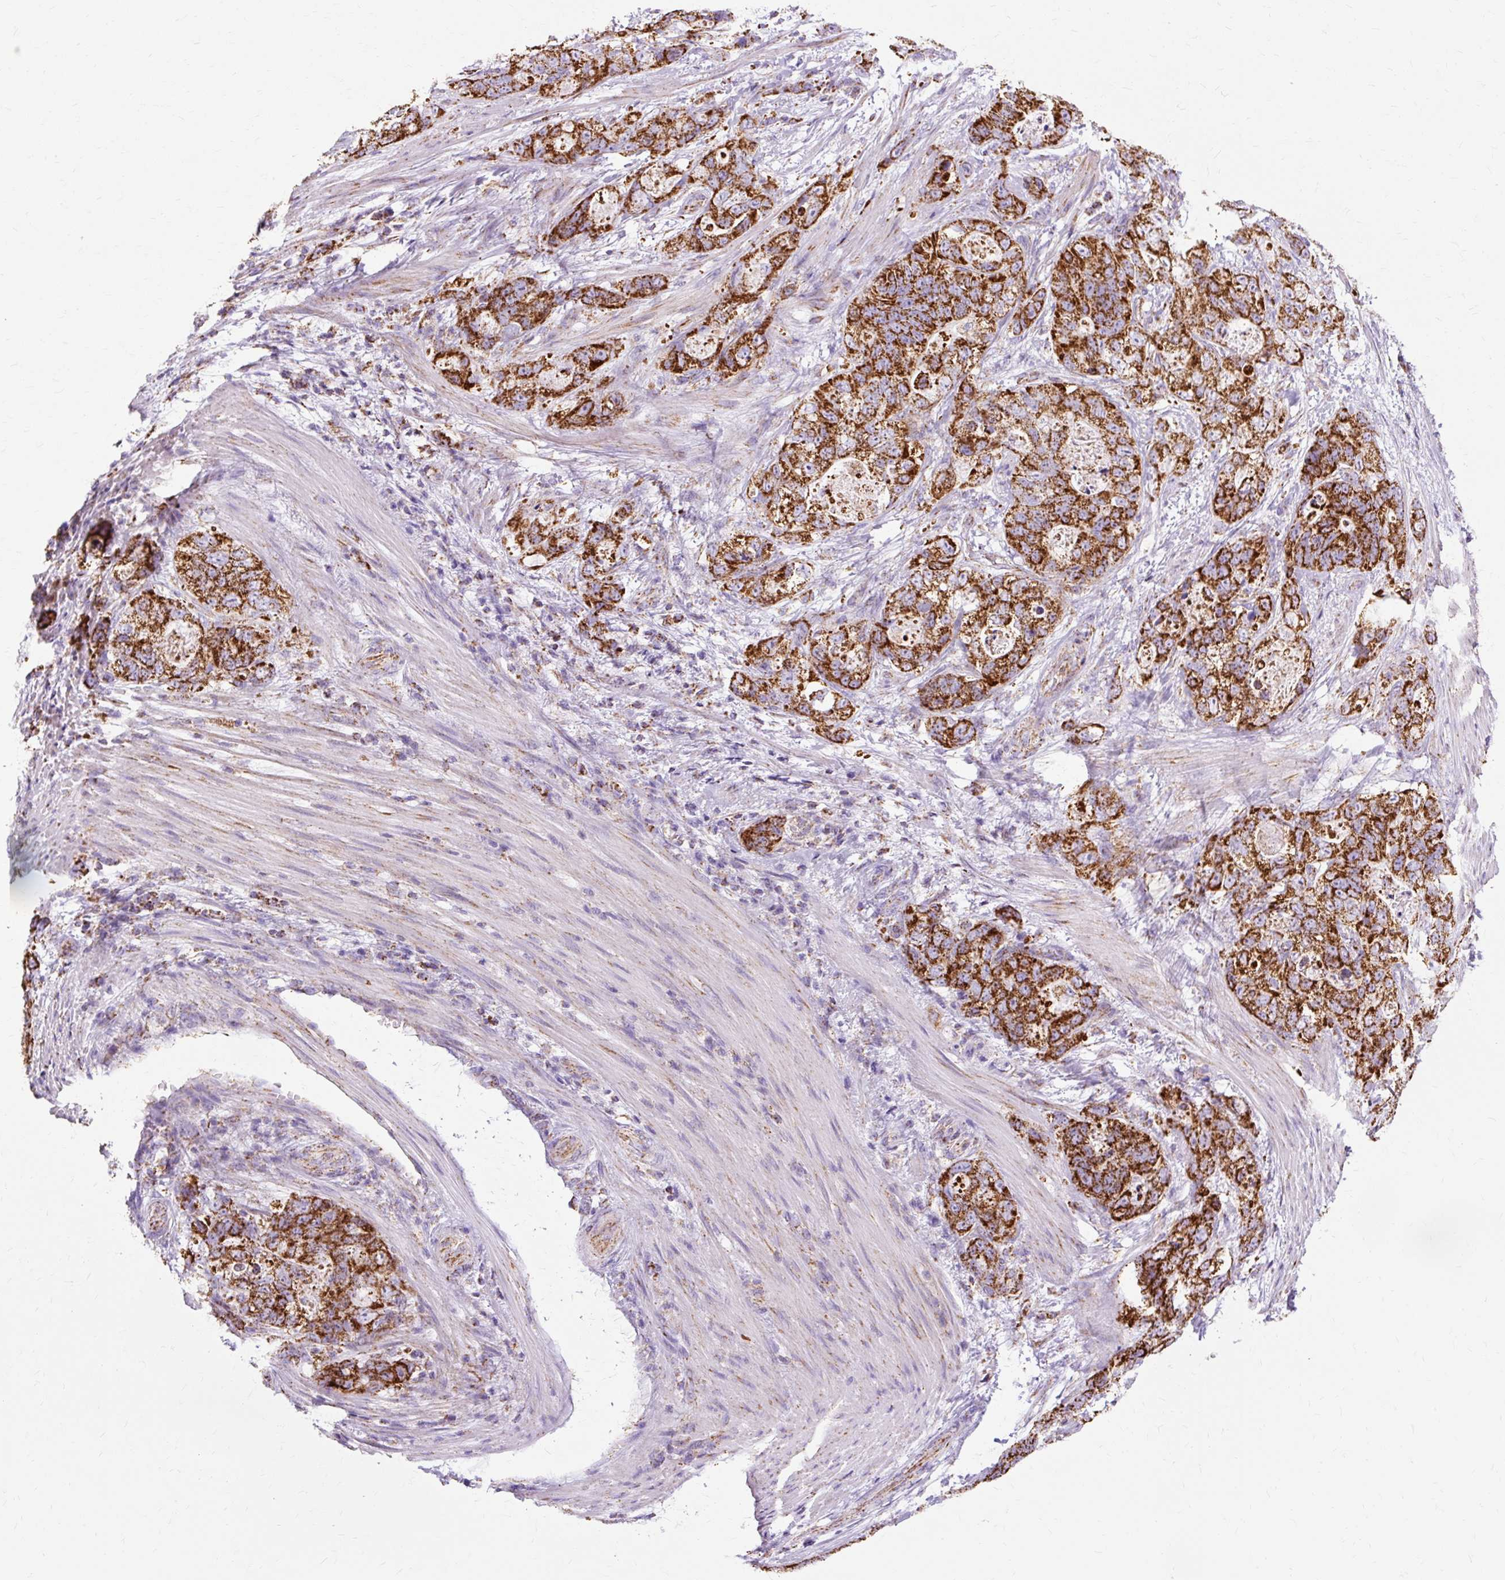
{"staining": {"intensity": "strong", "quantity": ">75%", "location": "cytoplasmic/membranous"}, "tissue": "stomach cancer", "cell_type": "Tumor cells", "image_type": "cancer", "snomed": [{"axis": "morphology", "description": "Normal tissue, NOS"}, {"axis": "morphology", "description": "Adenocarcinoma, NOS"}, {"axis": "topography", "description": "Stomach"}], "caption": "About >75% of tumor cells in stomach cancer exhibit strong cytoplasmic/membranous protein staining as visualized by brown immunohistochemical staining.", "gene": "DLAT", "patient": {"sex": "female", "age": 89}}